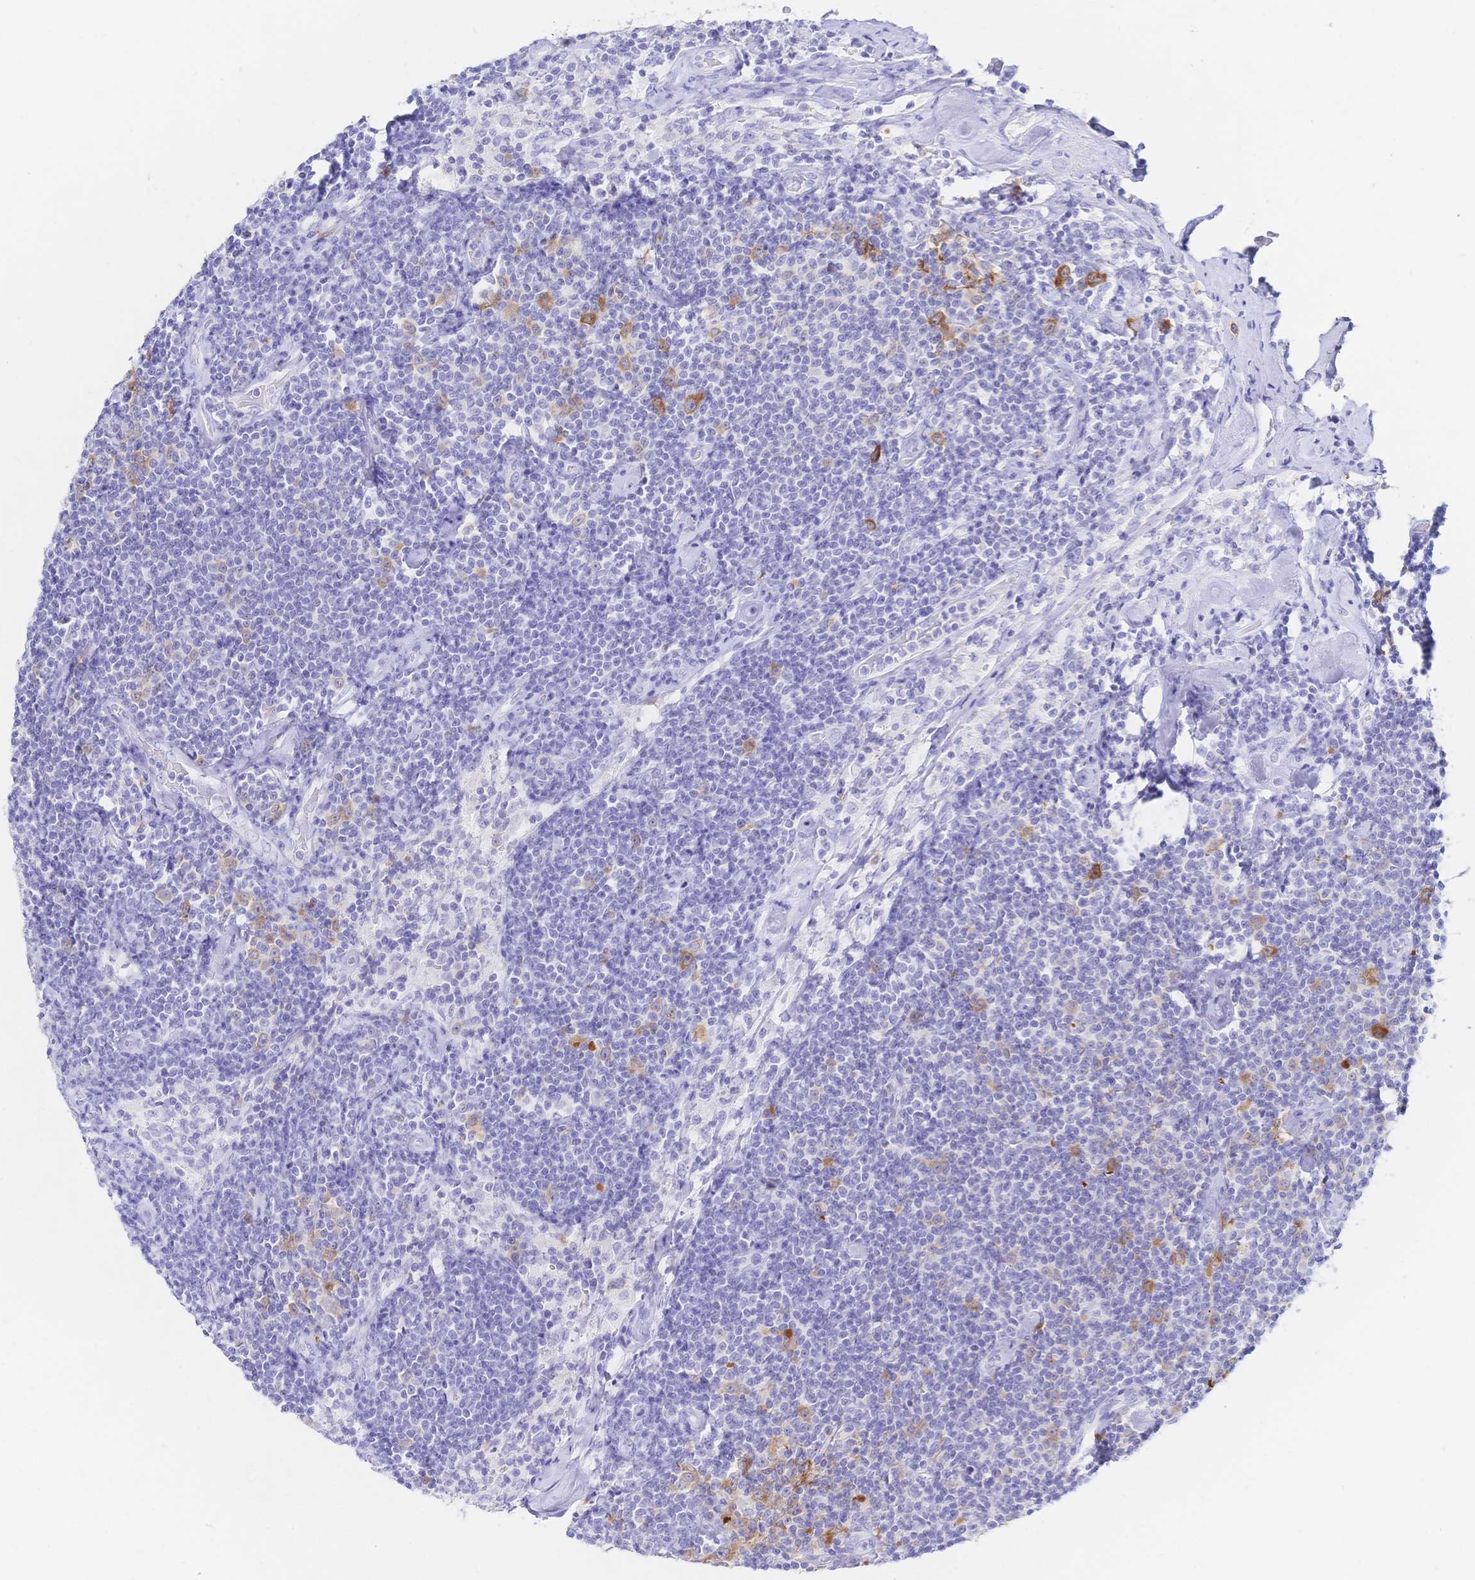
{"staining": {"intensity": "negative", "quantity": "none", "location": "none"}, "tissue": "lymphoma", "cell_type": "Tumor cells", "image_type": "cancer", "snomed": [{"axis": "morphology", "description": "Malignant lymphoma, non-Hodgkin's type, Low grade"}, {"axis": "topography", "description": "Lymph node"}], "caption": "Immunohistochemical staining of lymphoma displays no significant positivity in tumor cells. (DAB IHC, high magnification).", "gene": "RRM1", "patient": {"sex": "male", "age": 81}}